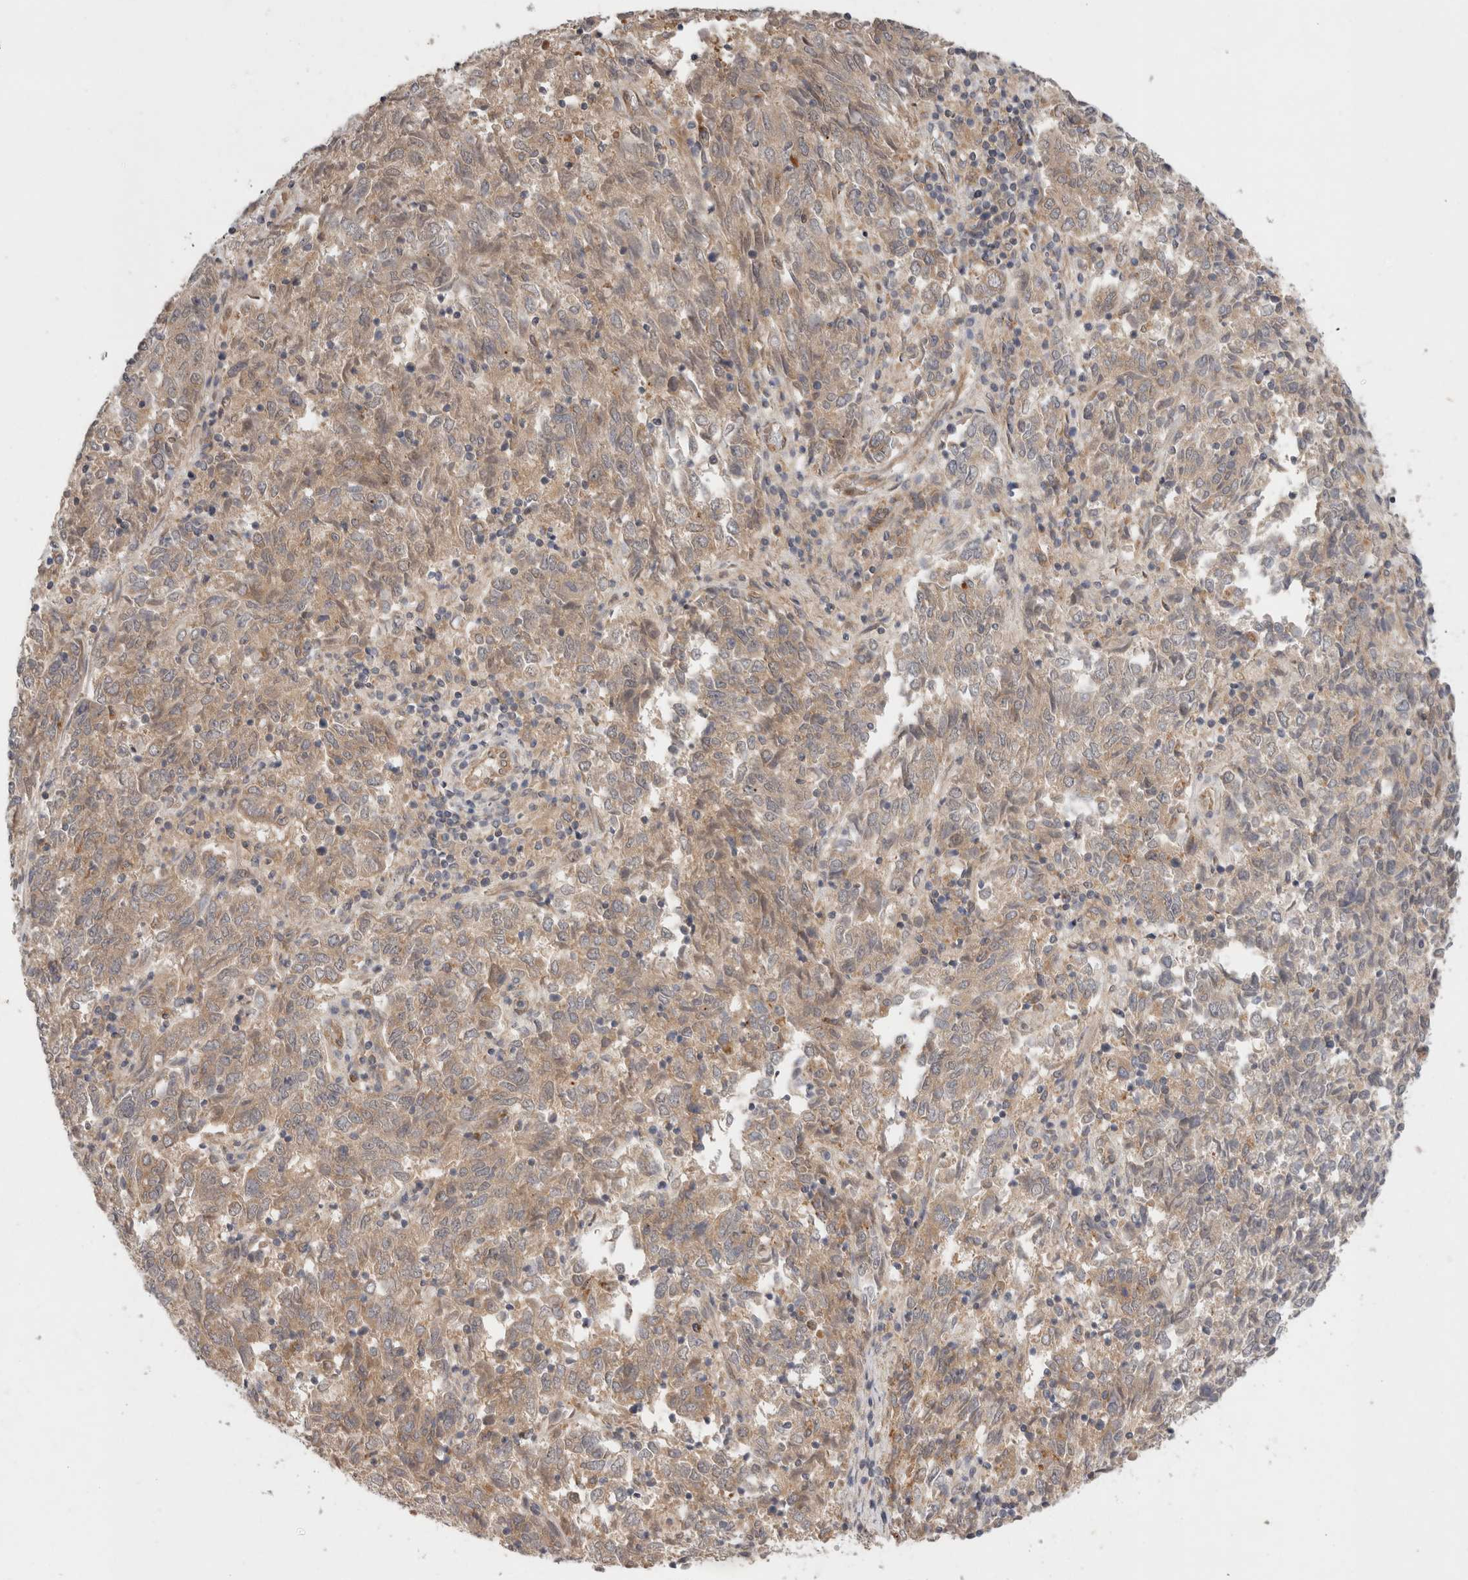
{"staining": {"intensity": "weak", "quantity": ">75%", "location": "cytoplasmic/membranous"}, "tissue": "endometrial cancer", "cell_type": "Tumor cells", "image_type": "cancer", "snomed": [{"axis": "morphology", "description": "Adenocarcinoma, NOS"}, {"axis": "topography", "description": "Endometrium"}], "caption": "This is a photomicrograph of immunohistochemistry staining of endometrial cancer (adenocarcinoma), which shows weak positivity in the cytoplasmic/membranous of tumor cells.", "gene": "SGK1", "patient": {"sex": "female", "age": 80}}